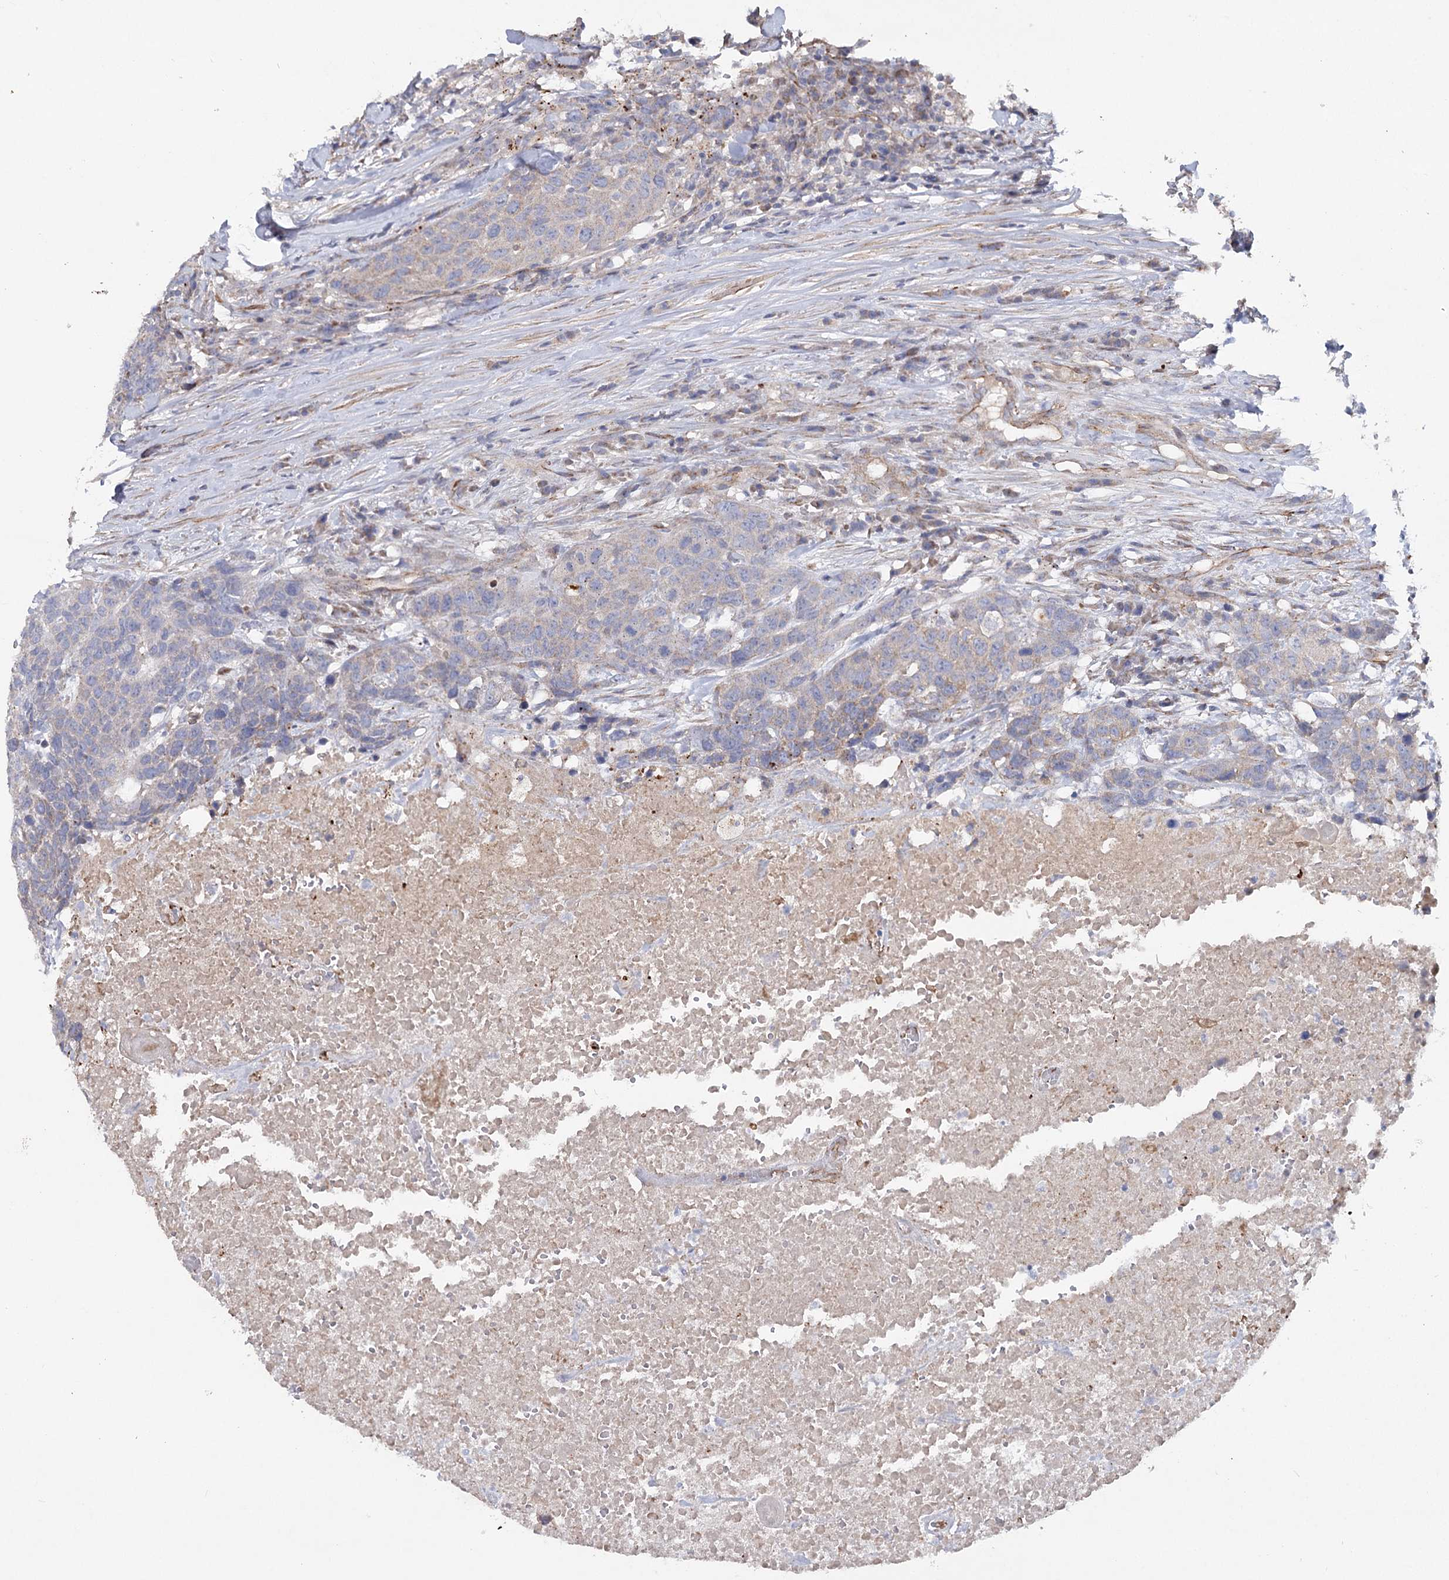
{"staining": {"intensity": "weak", "quantity": "<25%", "location": "cytoplasmic/membranous"}, "tissue": "head and neck cancer", "cell_type": "Tumor cells", "image_type": "cancer", "snomed": [{"axis": "morphology", "description": "Squamous cell carcinoma, NOS"}, {"axis": "topography", "description": "Head-Neck"}], "caption": "Human squamous cell carcinoma (head and neck) stained for a protein using immunohistochemistry (IHC) displays no positivity in tumor cells.", "gene": "TMEM164", "patient": {"sex": "male", "age": 66}}